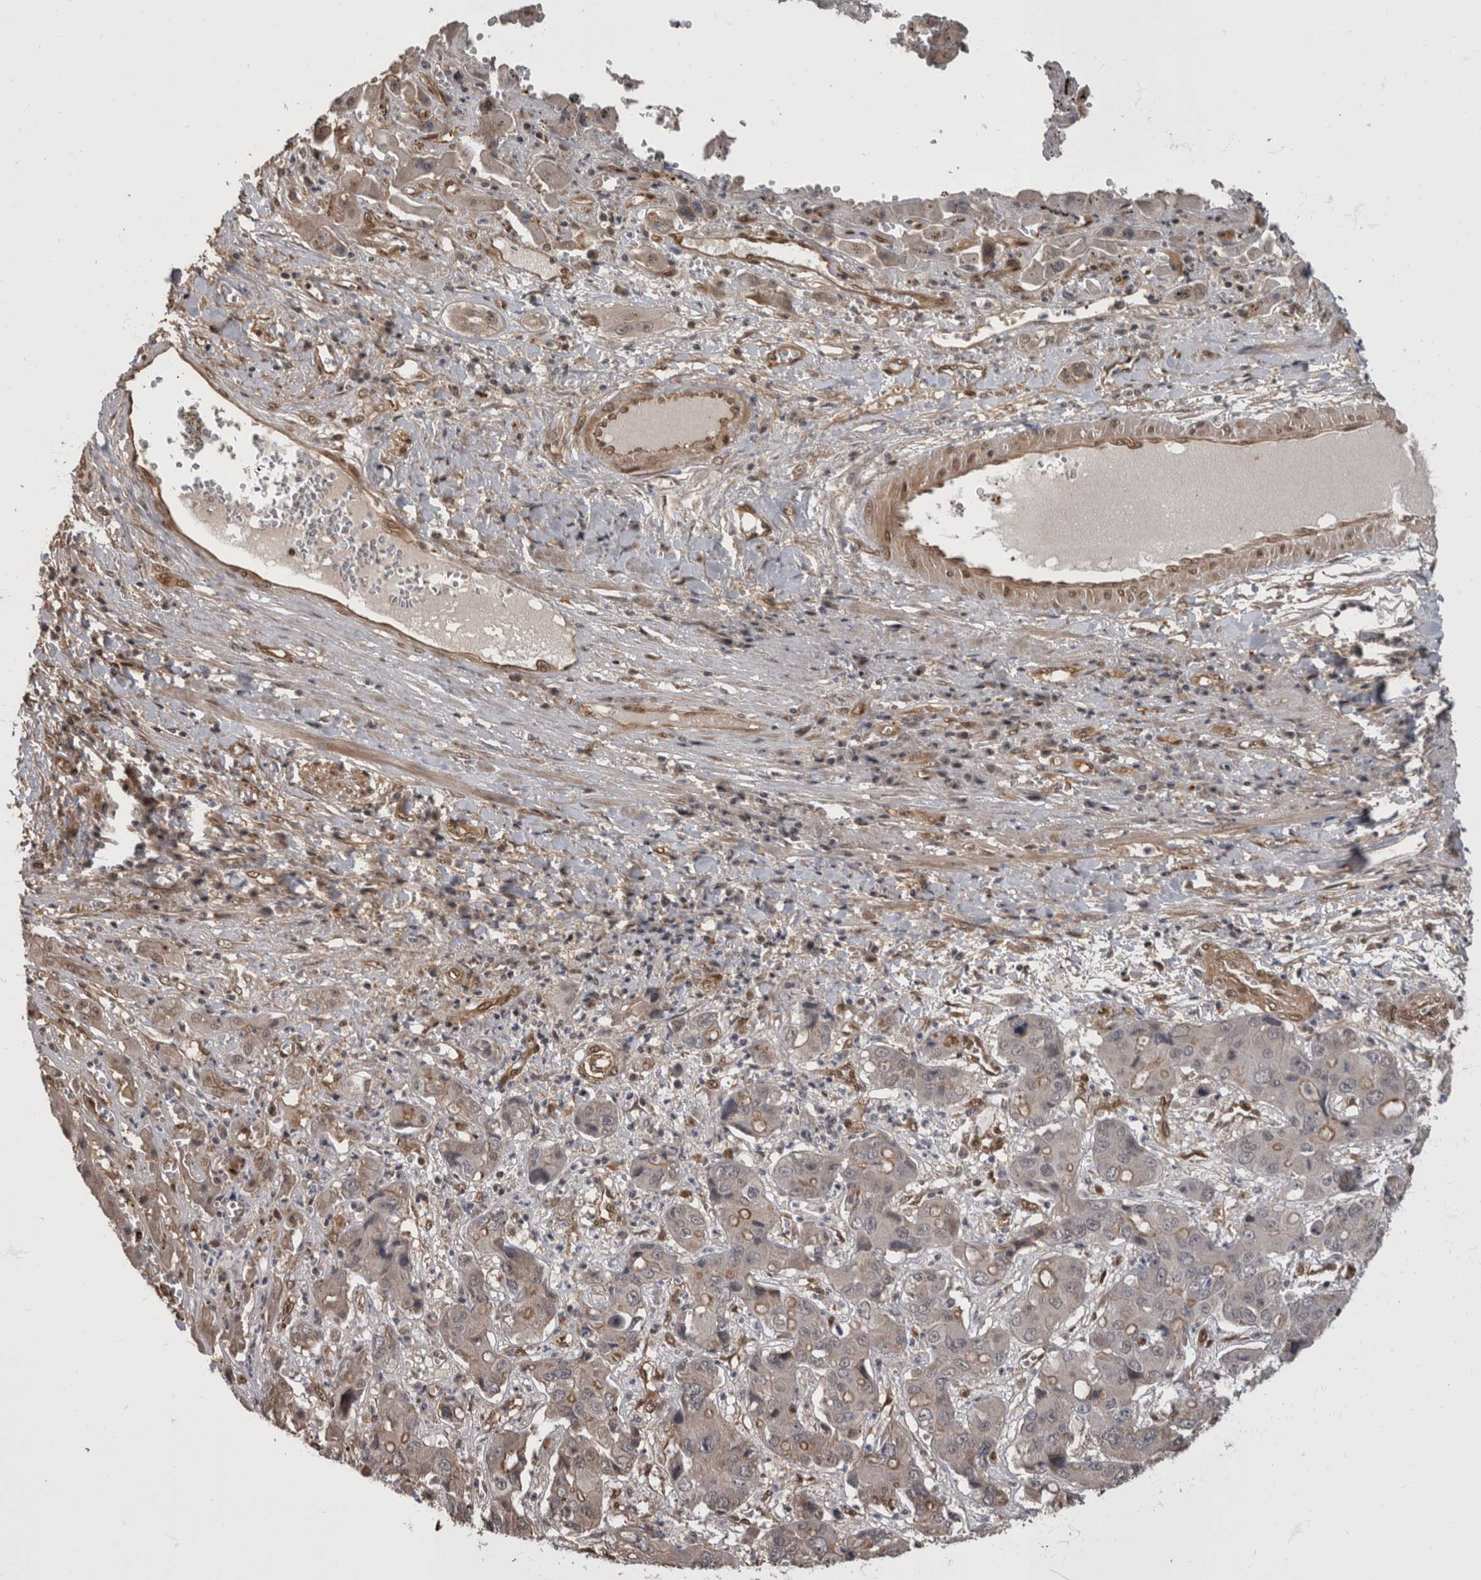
{"staining": {"intensity": "moderate", "quantity": "<25%", "location": "cytoplasmic/membranous"}, "tissue": "liver cancer", "cell_type": "Tumor cells", "image_type": "cancer", "snomed": [{"axis": "morphology", "description": "Cholangiocarcinoma"}, {"axis": "topography", "description": "Liver"}], "caption": "This is an image of immunohistochemistry staining of liver cancer, which shows moderate expression in the cytoplasmic/membranous of tumor cells.", "gene": "AKT3", "patient": {"sex": "male", "age": 67}}